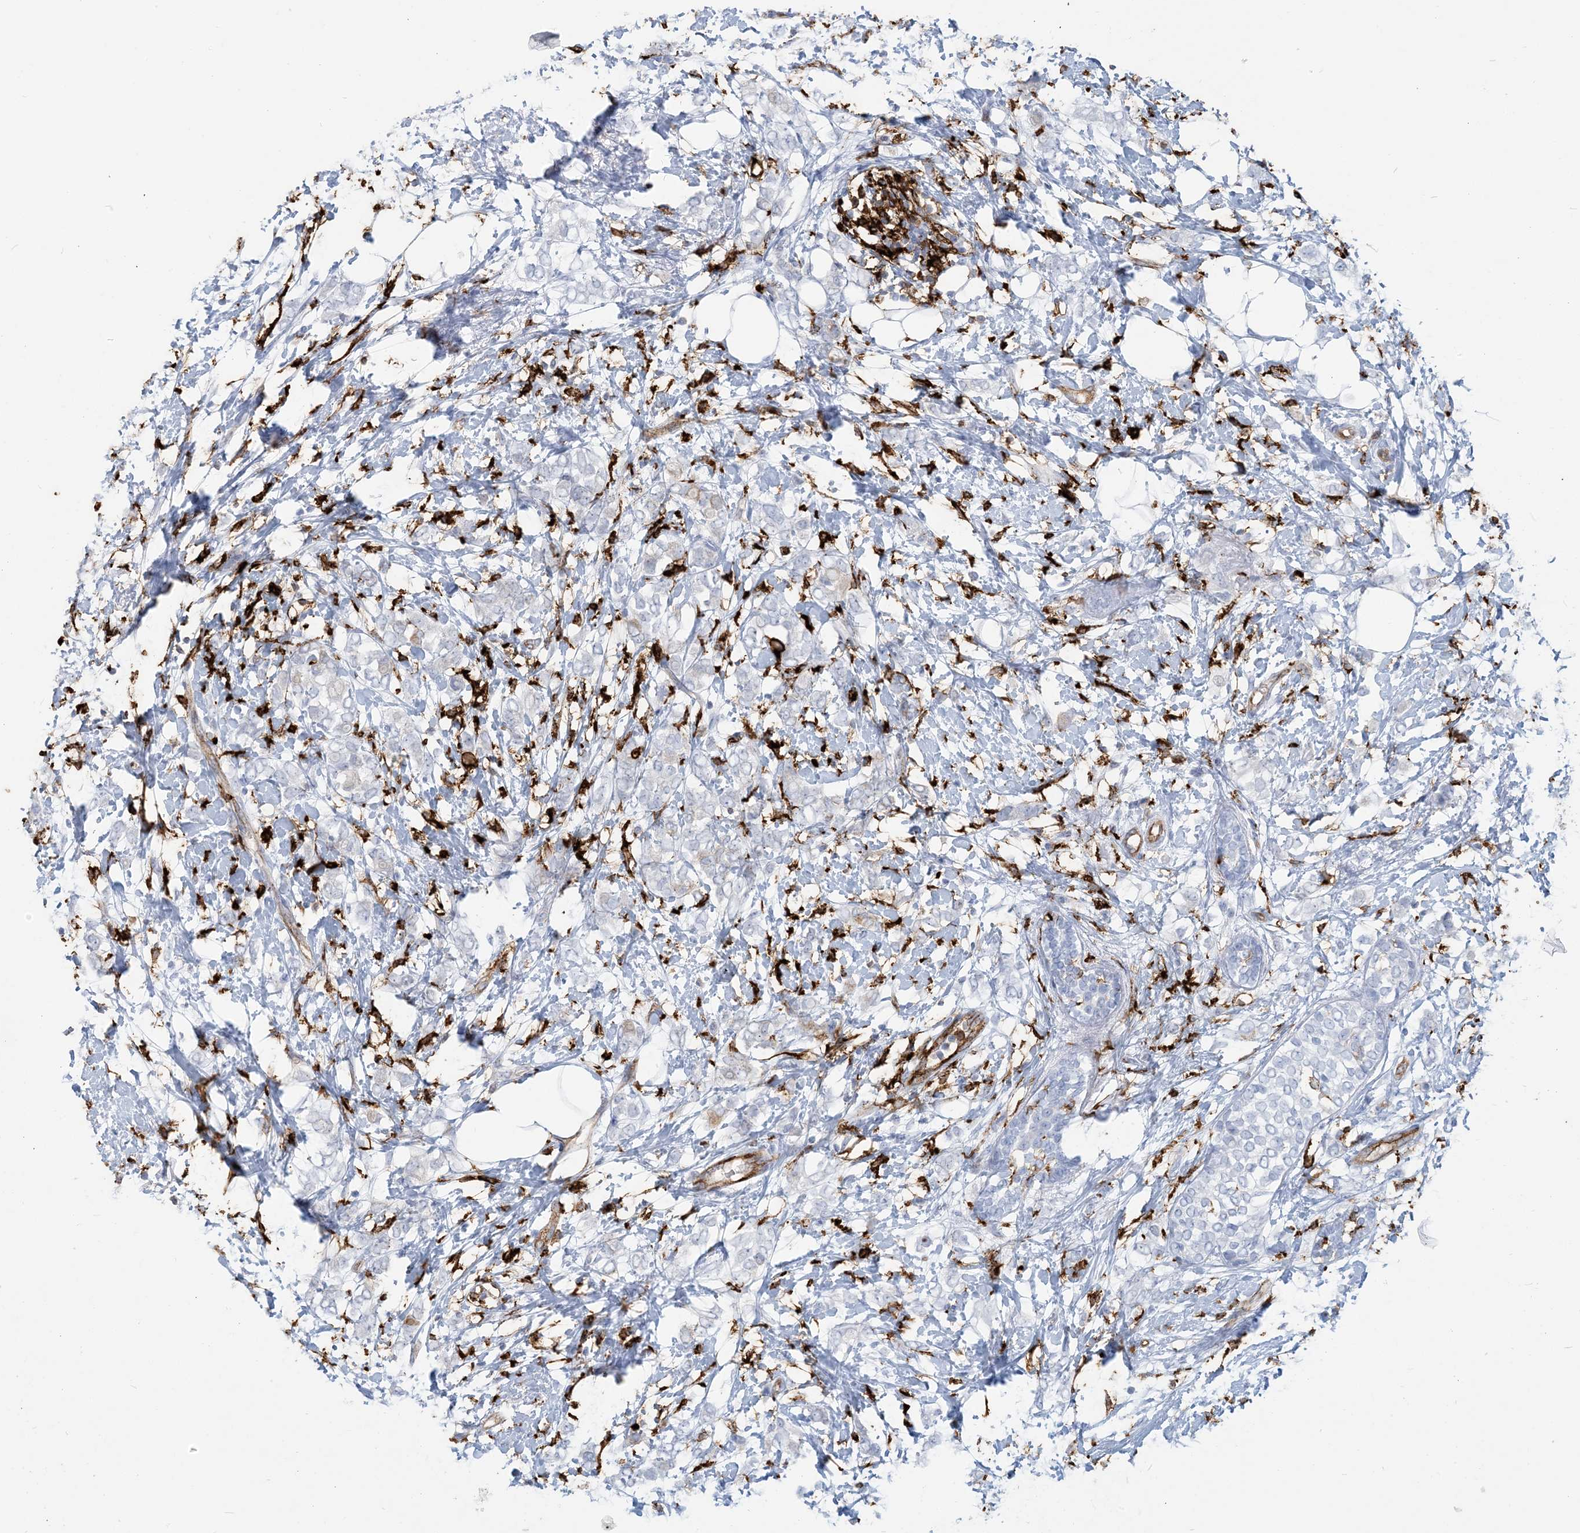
{"staining": {"intensity": "negative", "quantity": "none", "location": "none"}, "tissue": "breast cancer", "cell_type": "Tumor cells", "image_type": "cancer", "snomed": [{"axis": "morphology", "description": "Normal tissue, NOS"}, {"axis": "morphology", "description": "Lobular carcinoma"}, {"axis": "topography", "description": "Breast"}], "caption": "DAB immunohistochemical staining of human breast lobular carcinoma displays no significant expression in tumor cells. (Immunohistochemistry (ihc), brightfield microscopy, high magnification).", "gene": "HLA-DRB1", "patient": {"sex": "female", "age": 47}}